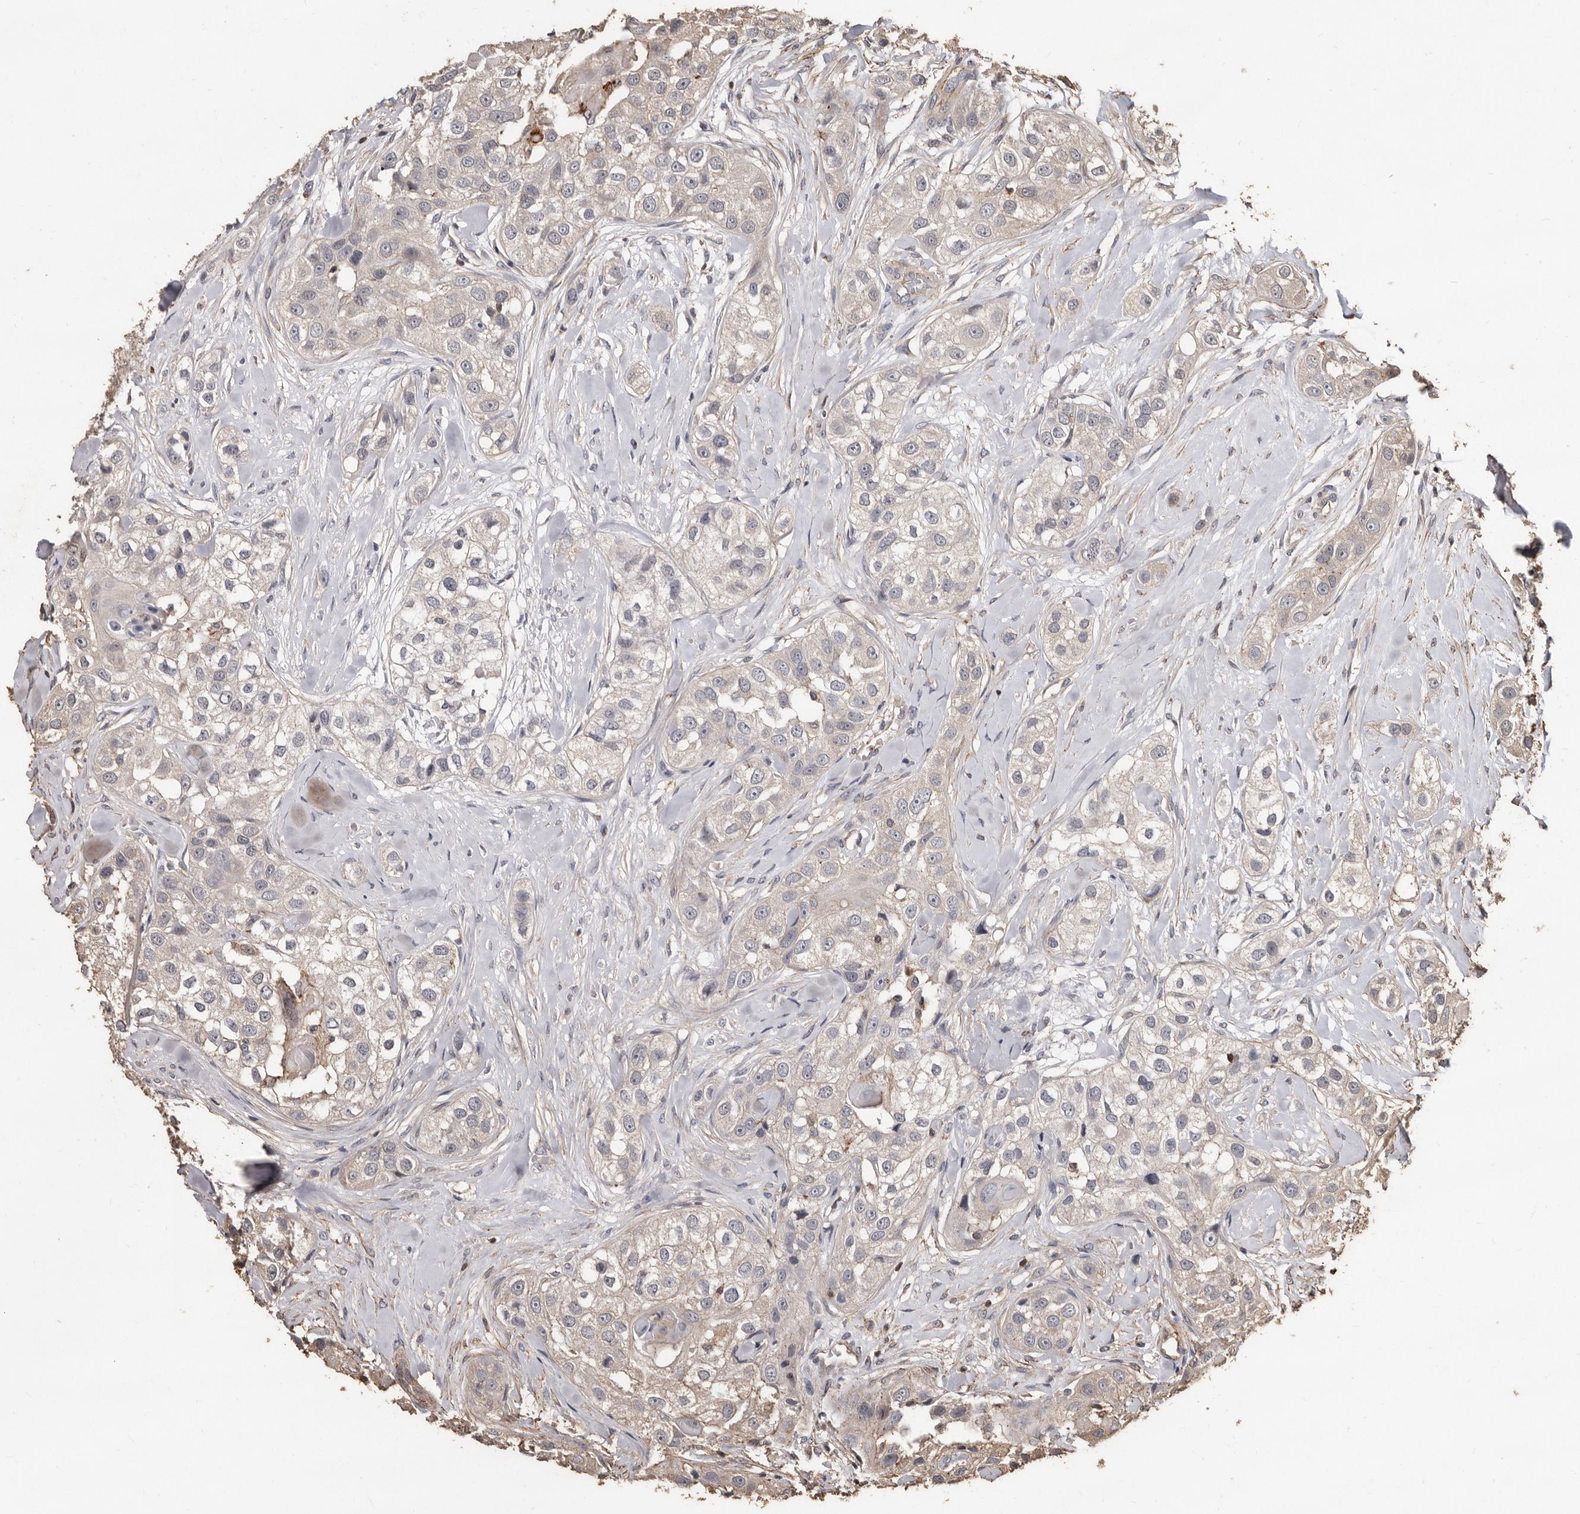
{"staining": {"intensity": "negative", "quantity": "none", "location": "none"}, "tissue": "head and neck cancer", "cell_type": "Tumor cells", "image_type": "cancer", "snomed": [{"axis": "morphology", "description": "Normal tissue, NOS"}, {"axis": "morphology", "description": "Squamous cell carcinoma, NOS"}, {"axis": "topography", "description": "Skeletal muscle"}, {"axis": "topography", "description": "Head-Neck"}], "caption": "High power microscopy histopathology image of an immunohistochemistry (IHC) image of squamous cell carcinoma (head and neck), revealing no significant positivity in tumor cells.", "gene": "GSK3A", "patient": {"sex": "male", "age": 51}}